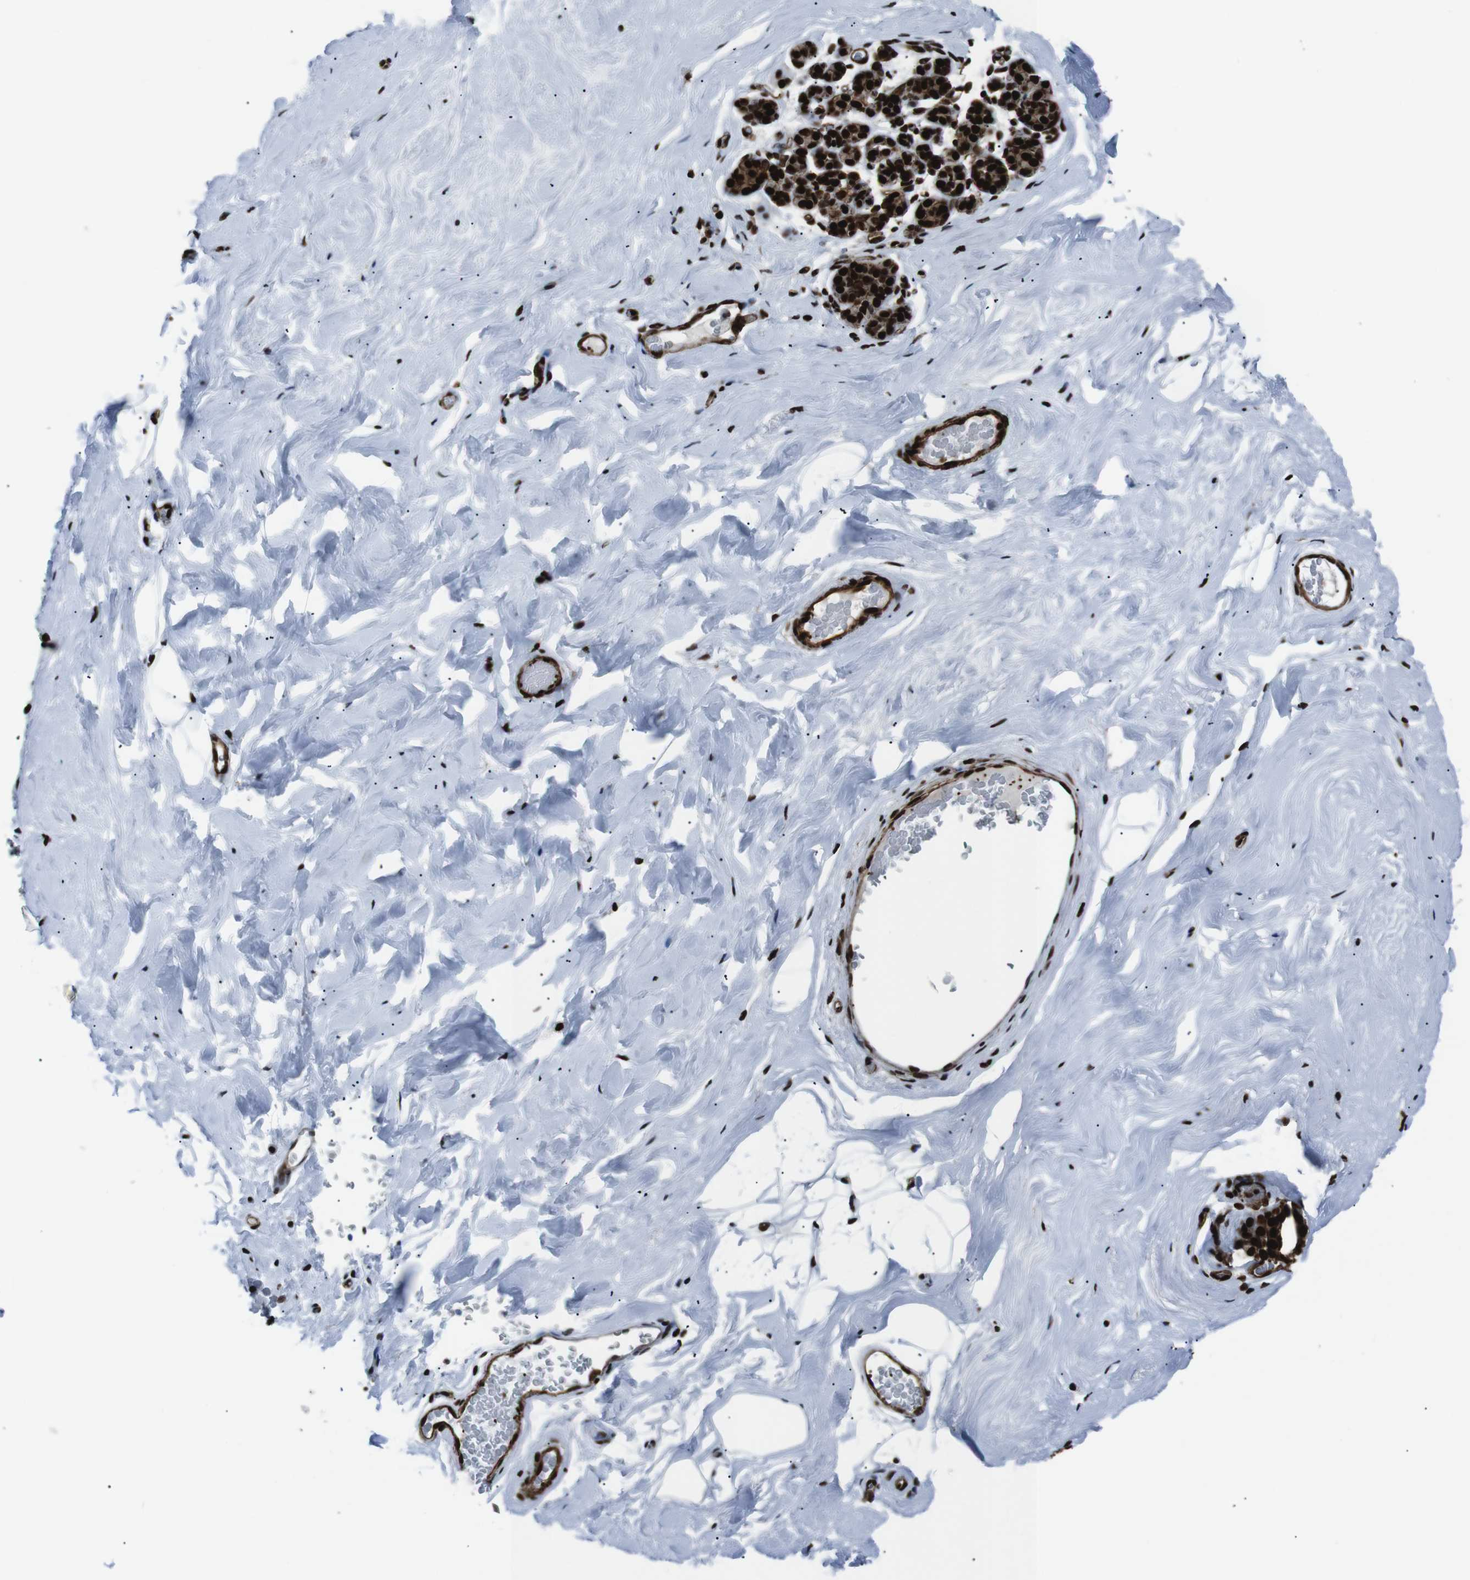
{"staining": {"intensity": "strong", "quantity": ">75%", "location": "nuclear"}, "tissue": "breast", "cell_type": "Adipocytes", "image_type": "normal", "snomed": [{"axis": "morphology", "description": "Normal tissue, NOS"}, {"axis": "topography", "description": "Breast"}], "caption": "Brown immunohistochemical staining in benign breast reveals strong nuclear positivity in approximately >75% of adipocytes.", "gene": "HNRNPU", "patient": {"sex": "female", "age": 75}}